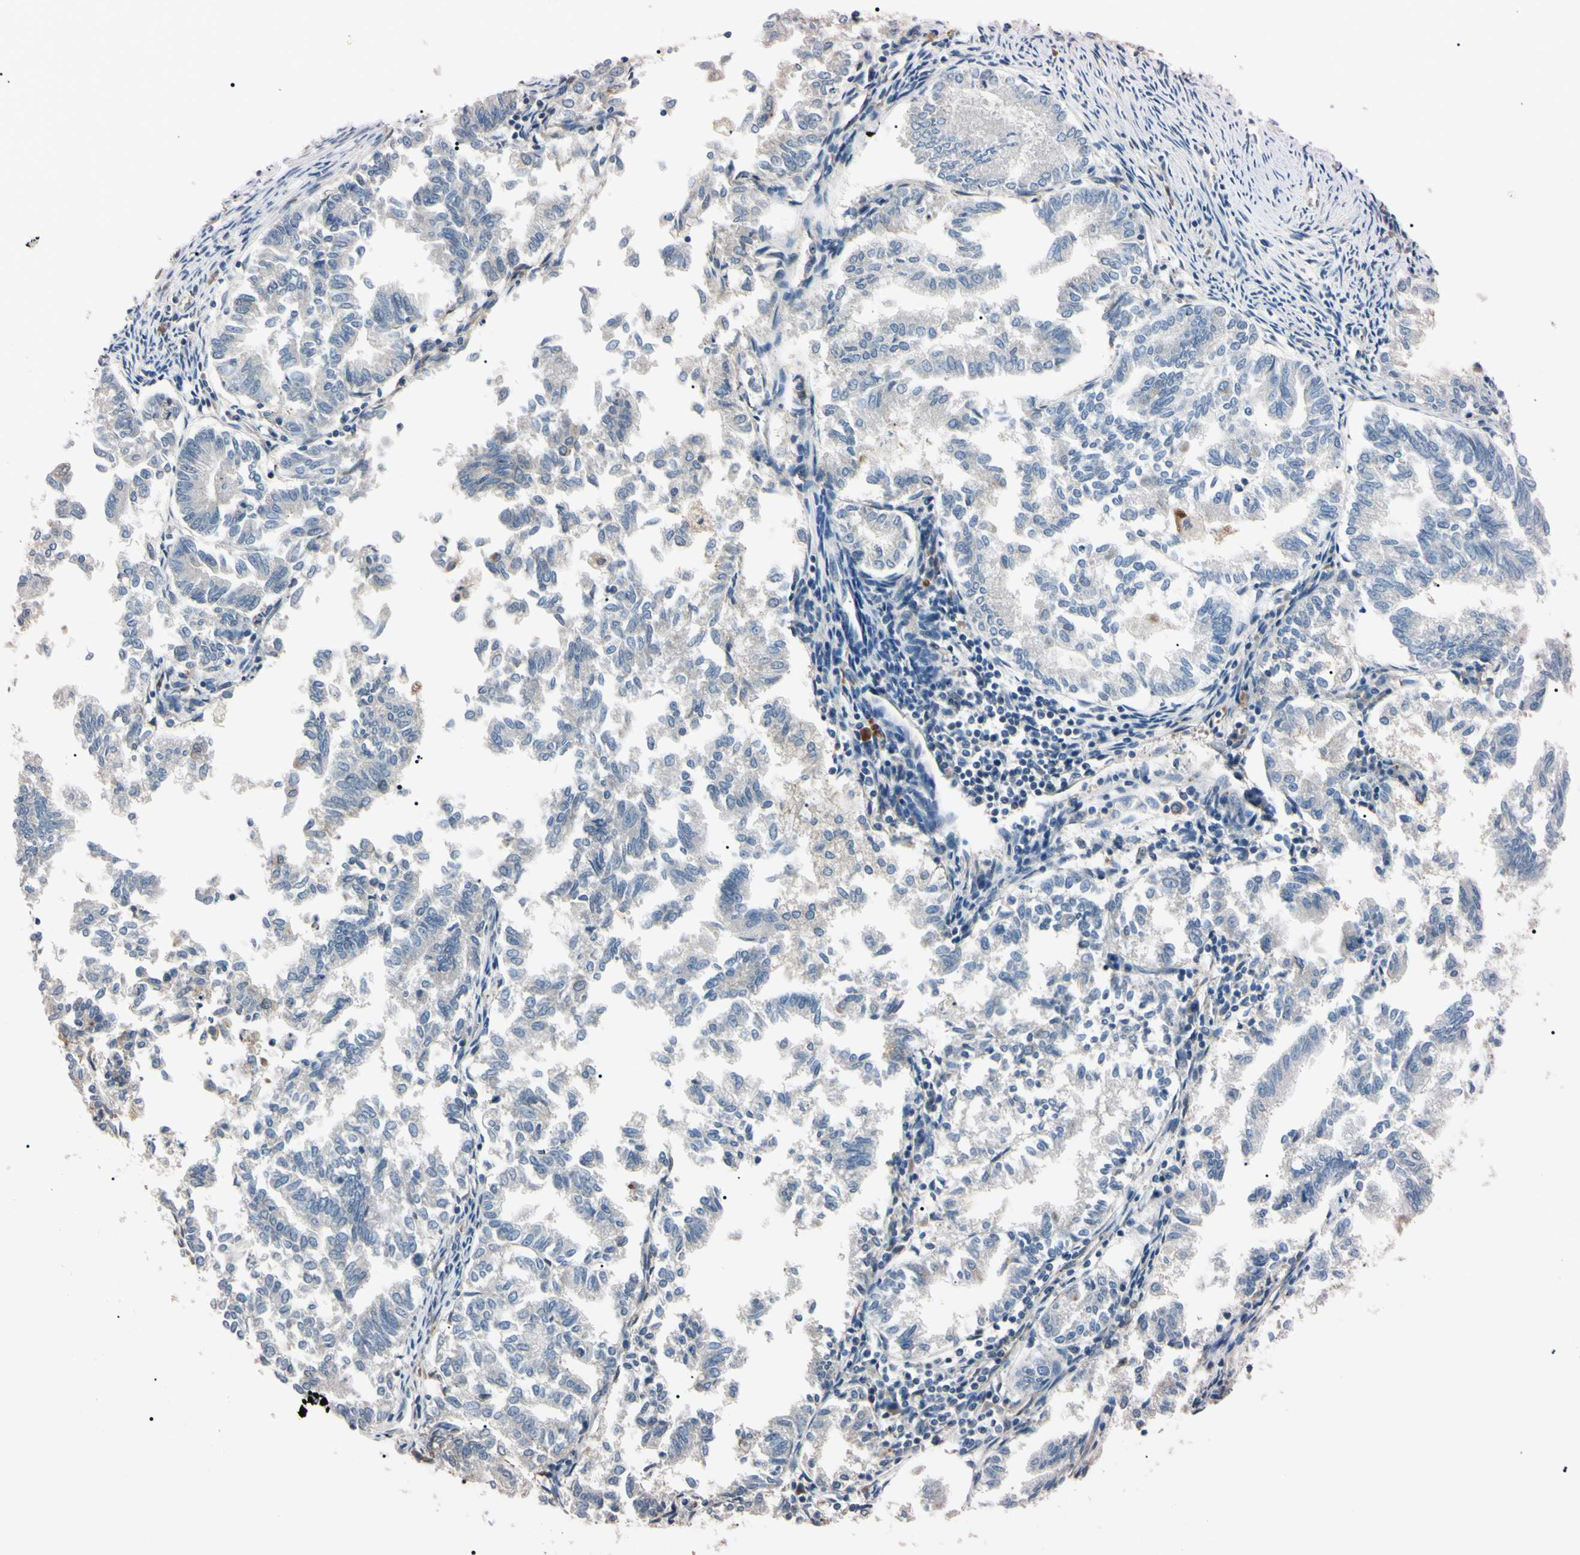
{"staining": {"intensity": "negative", "quantity": "none", "location": "none"}, "tissue": "endometrial cancer", "cell_type": "Tumor cells", "image_type": "cancer", "snomed": [{"axis": "morphology", "description": "Necrosis, NOS"}, {"axis": "morphology", "description": "Adenocarcinoma, NOS"}, {"axis": "topography", "description": "Endometrium"}], "caption": "Tumor cells are negative for protein expression in human adenocarcinoma (endometrial).", "gene": "PRKACA", "patient": {"sex": "female", "age": 79}}